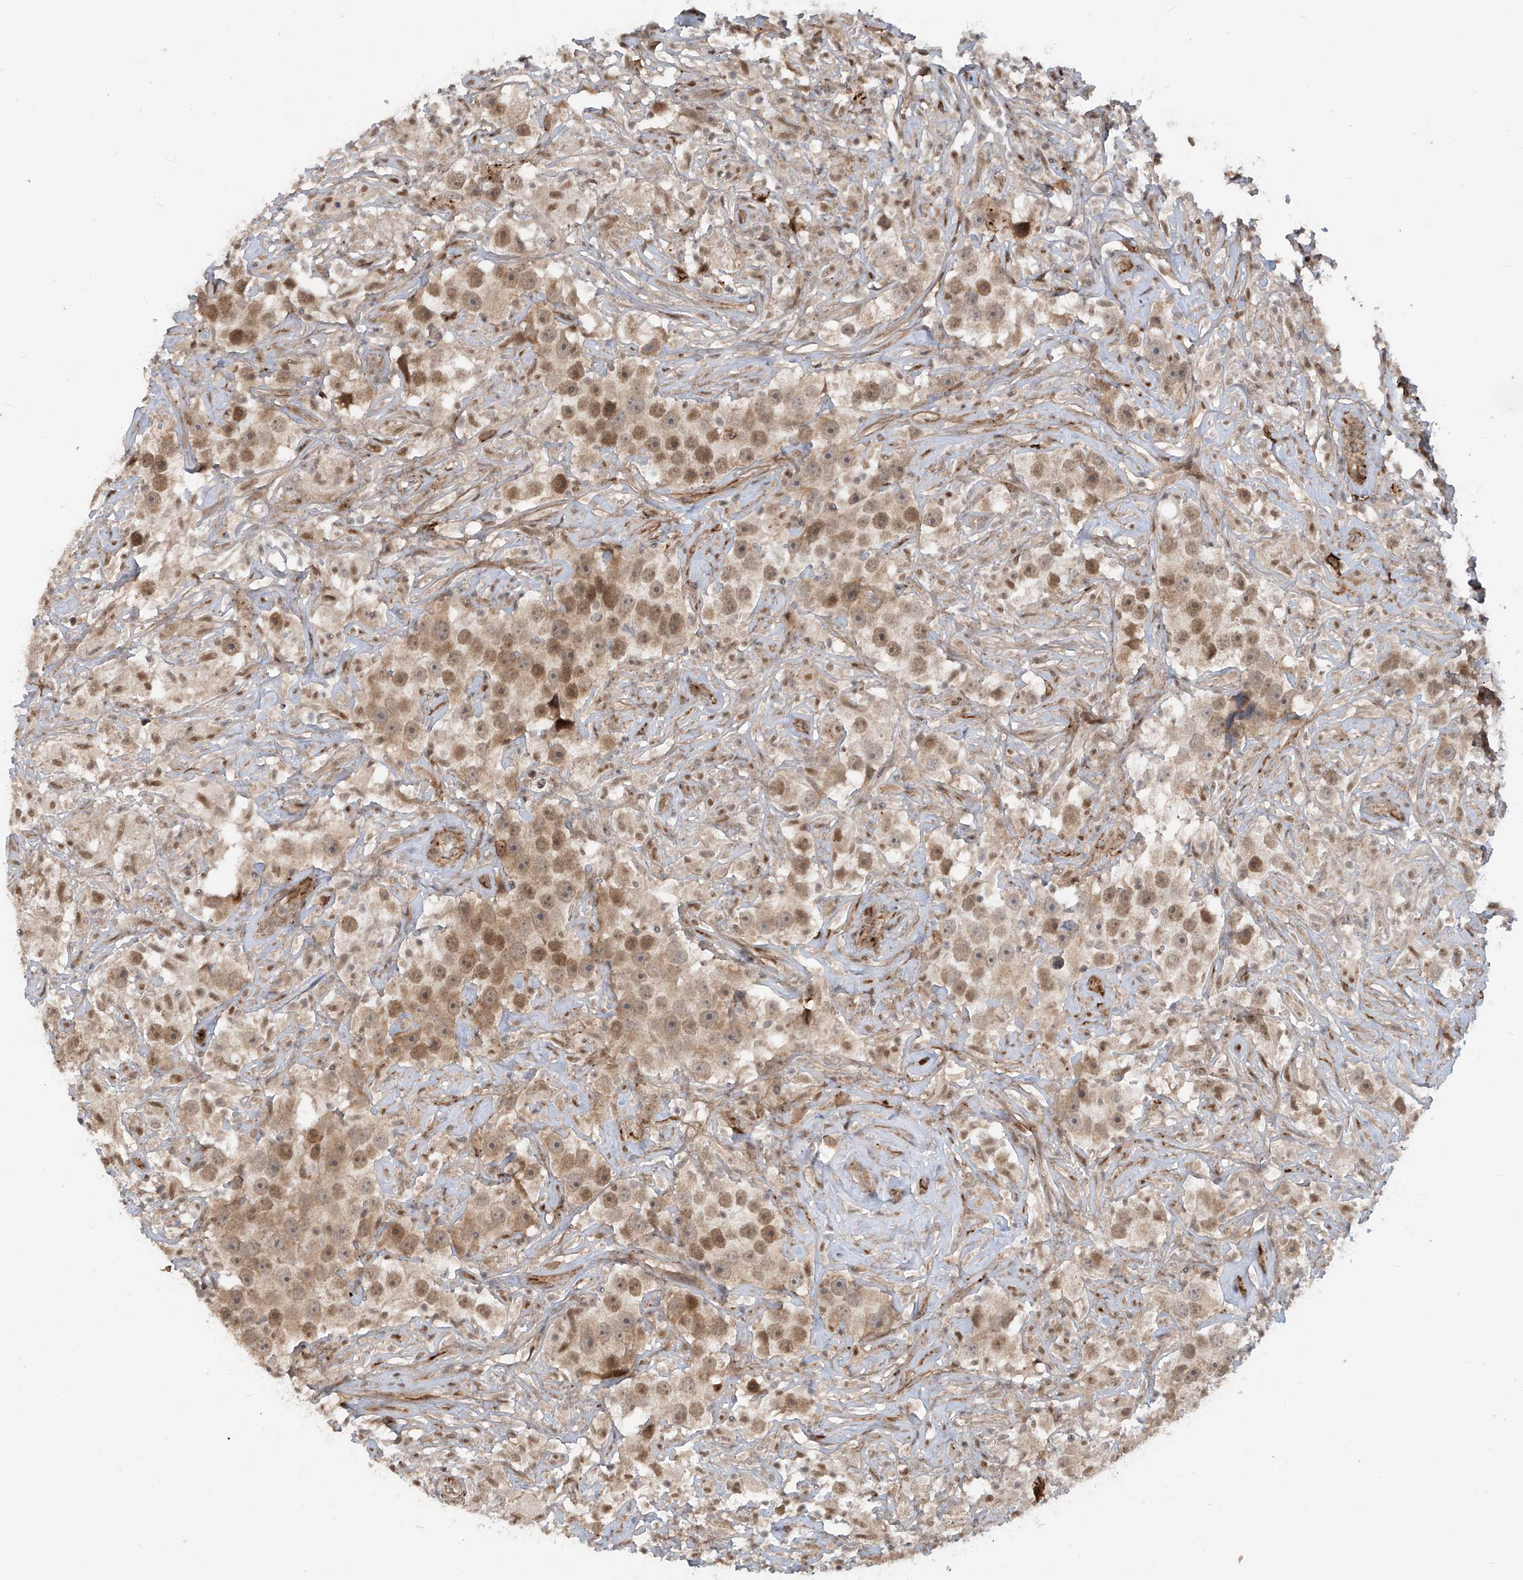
{"staining": {"intensity": "moderate", "quantity": ">75%", "location": "nuclear"}, "tissue": "testis cancer", "cell_type": "Tumor cells", "image_type": "cancer", "snomed": [{"axis": "morphology", "description": "Seminoma, NOS"}, {"axis": "topography", "description": "Testis"}], "caption": "Seminoma (testis) stained with immunohistochemistry demonstrates moderate nuclear positivity in about >75% of tumor cells. (DAB IHC, brown staining for protein, blue staining for nuclei).", "gene": "LAGE3", "patient": {"sex": "male", "age": 49}}